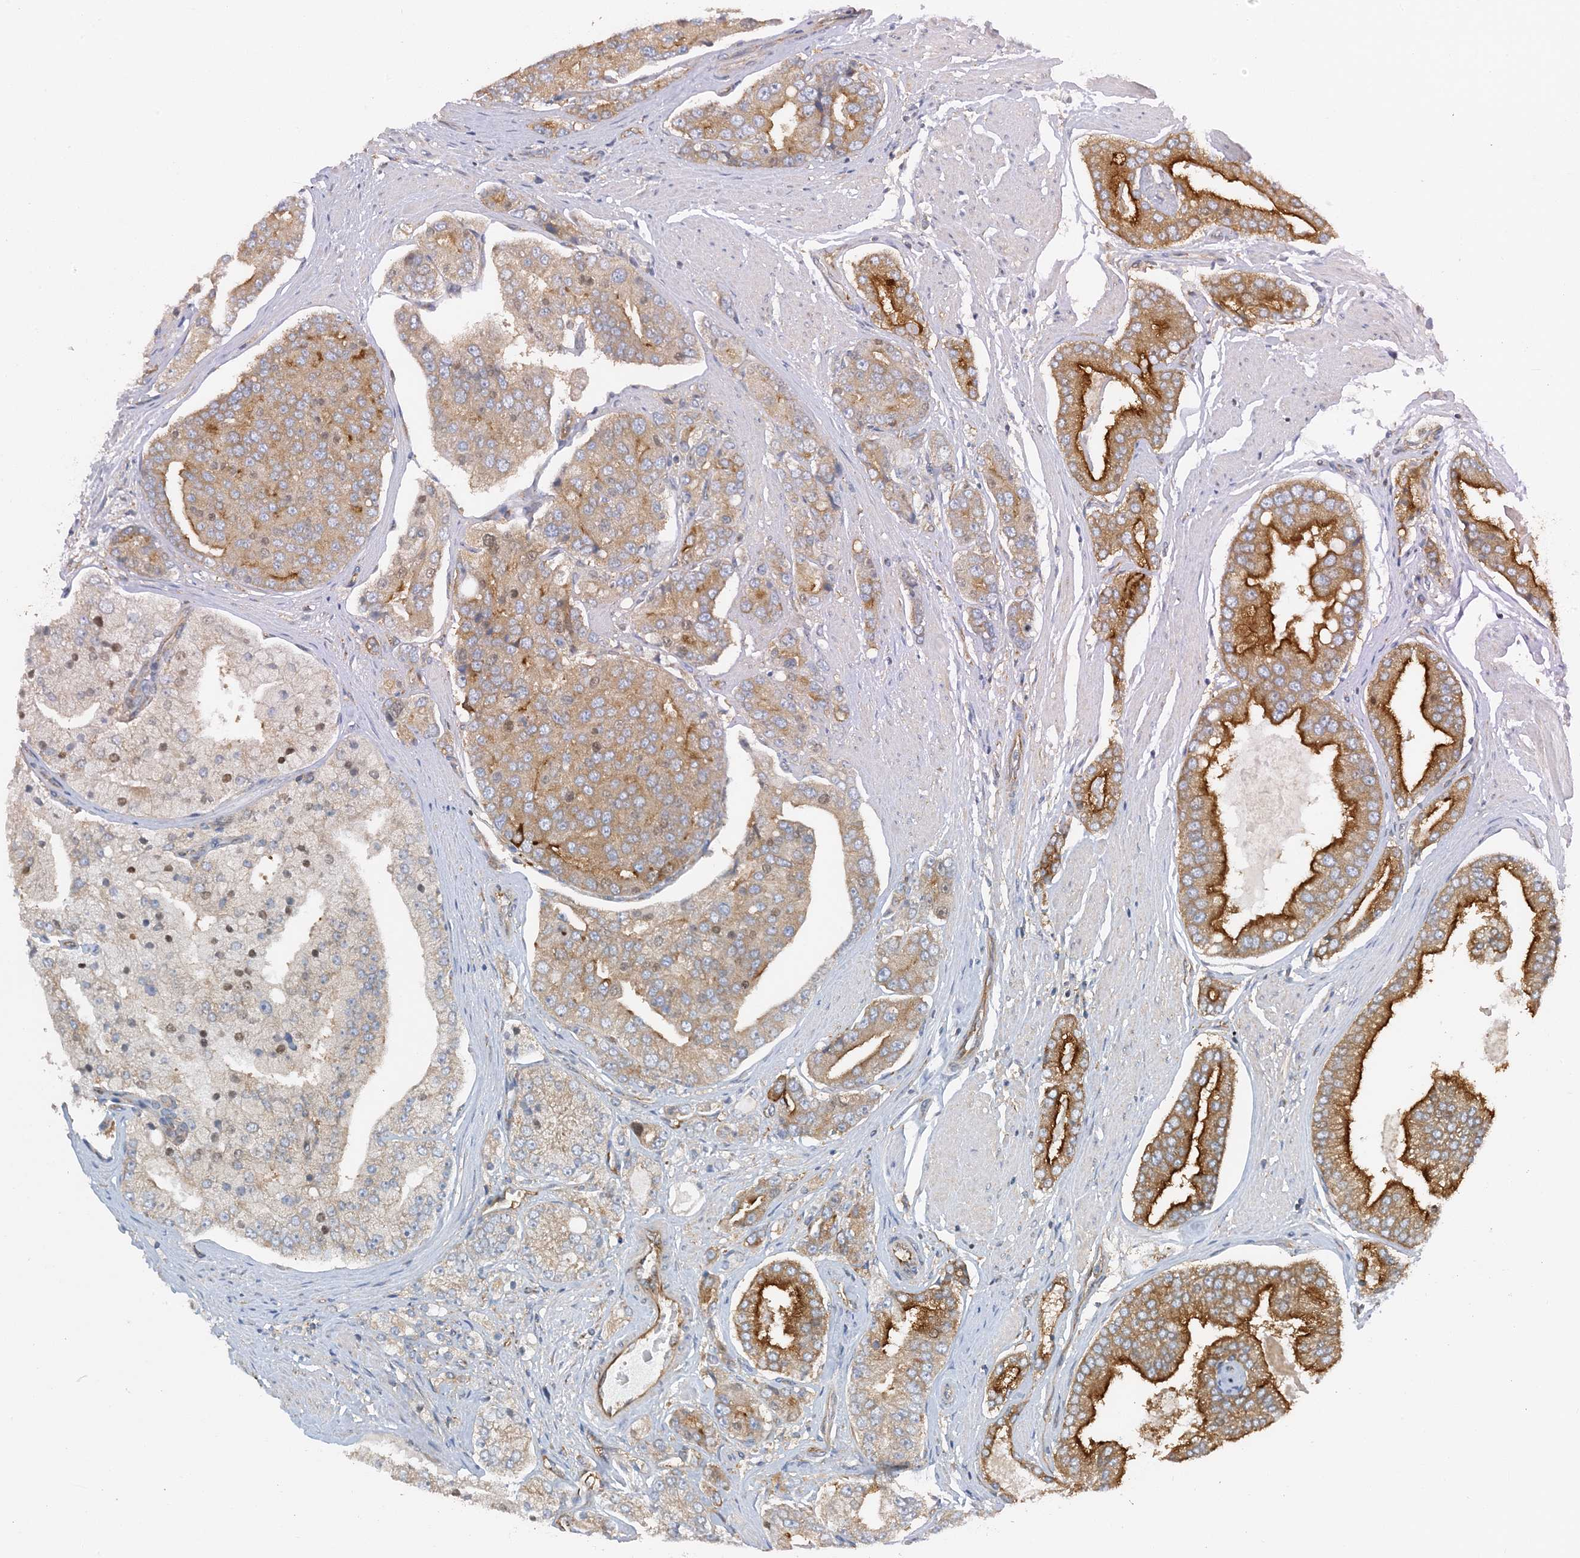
{"staining": {"intensity": "strong", "quantity": "25%-75%", "location": "cytoplasmic/membranous"}, "tissue": "prostate cancer", "cell_type": "Tumor cells", "image_type": "cancer", "snomed": [{"axis": "morphology", "description": "Adenocarcinoma, High grade"}, {"axis": "topography", "description": "Prostate"}], "caption": "IHC (DAB (3,3'-diaminobenzidine)) staining of human high-grade adenocarcinoma (prostate) exhibits strong cytoplasmic/membranous protein expression in approximately 25%-75% of tumor cells.", "gene": "SIDT1", "patient": {"sex": "male", "age": 50}}